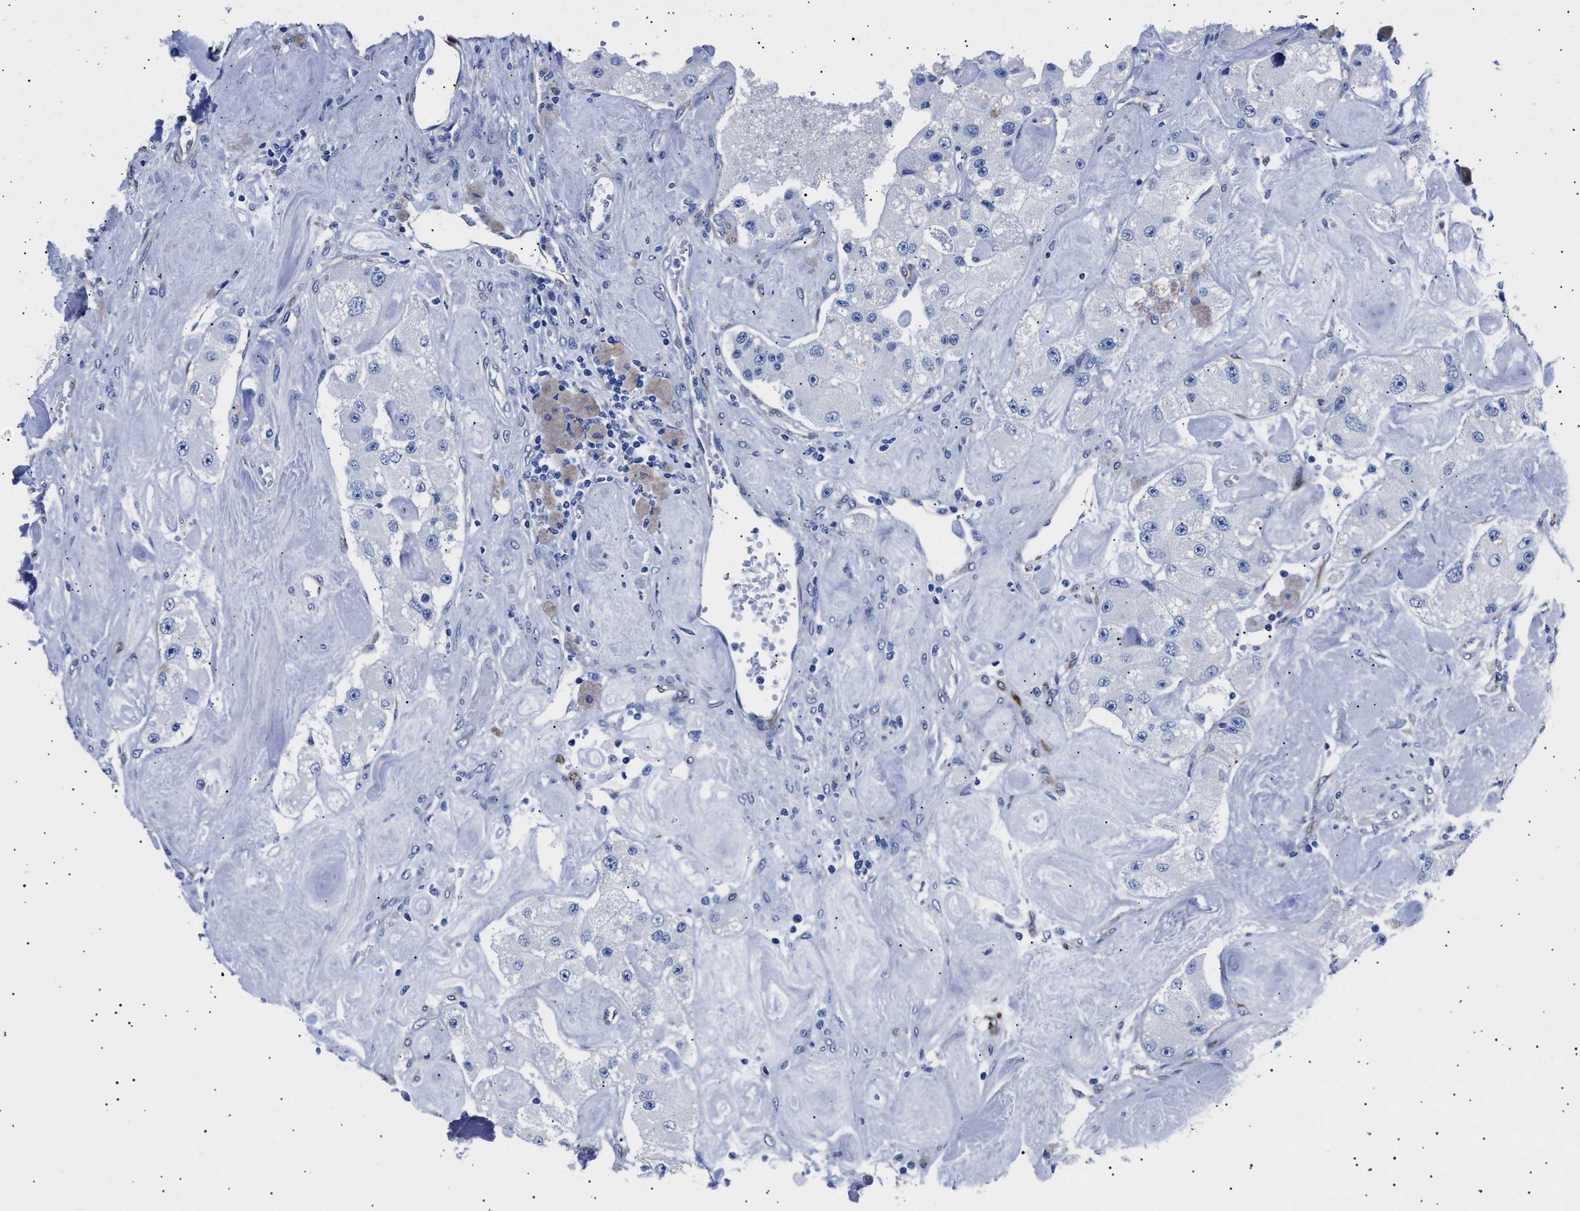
{"staining": {"intensity": "negative", "quantity": "none", "location": "none"}, "tissue": "carcinoid", "cell_type": "Tumor cells", "image_type": "cancer", "snomed": [{"axis": "morphology", "description": "Carcinoid, malignant, NOS"}, {"axis": "topography", "description": "Pancreas"}], "caption": "DAB (3,3'-diaminobenzidine) immunohistochemical staining of carcinoid reveals no significant expression in tumor cells.", "gene": "HEMGN", "patient": {"sex": "male", "age": 41}}